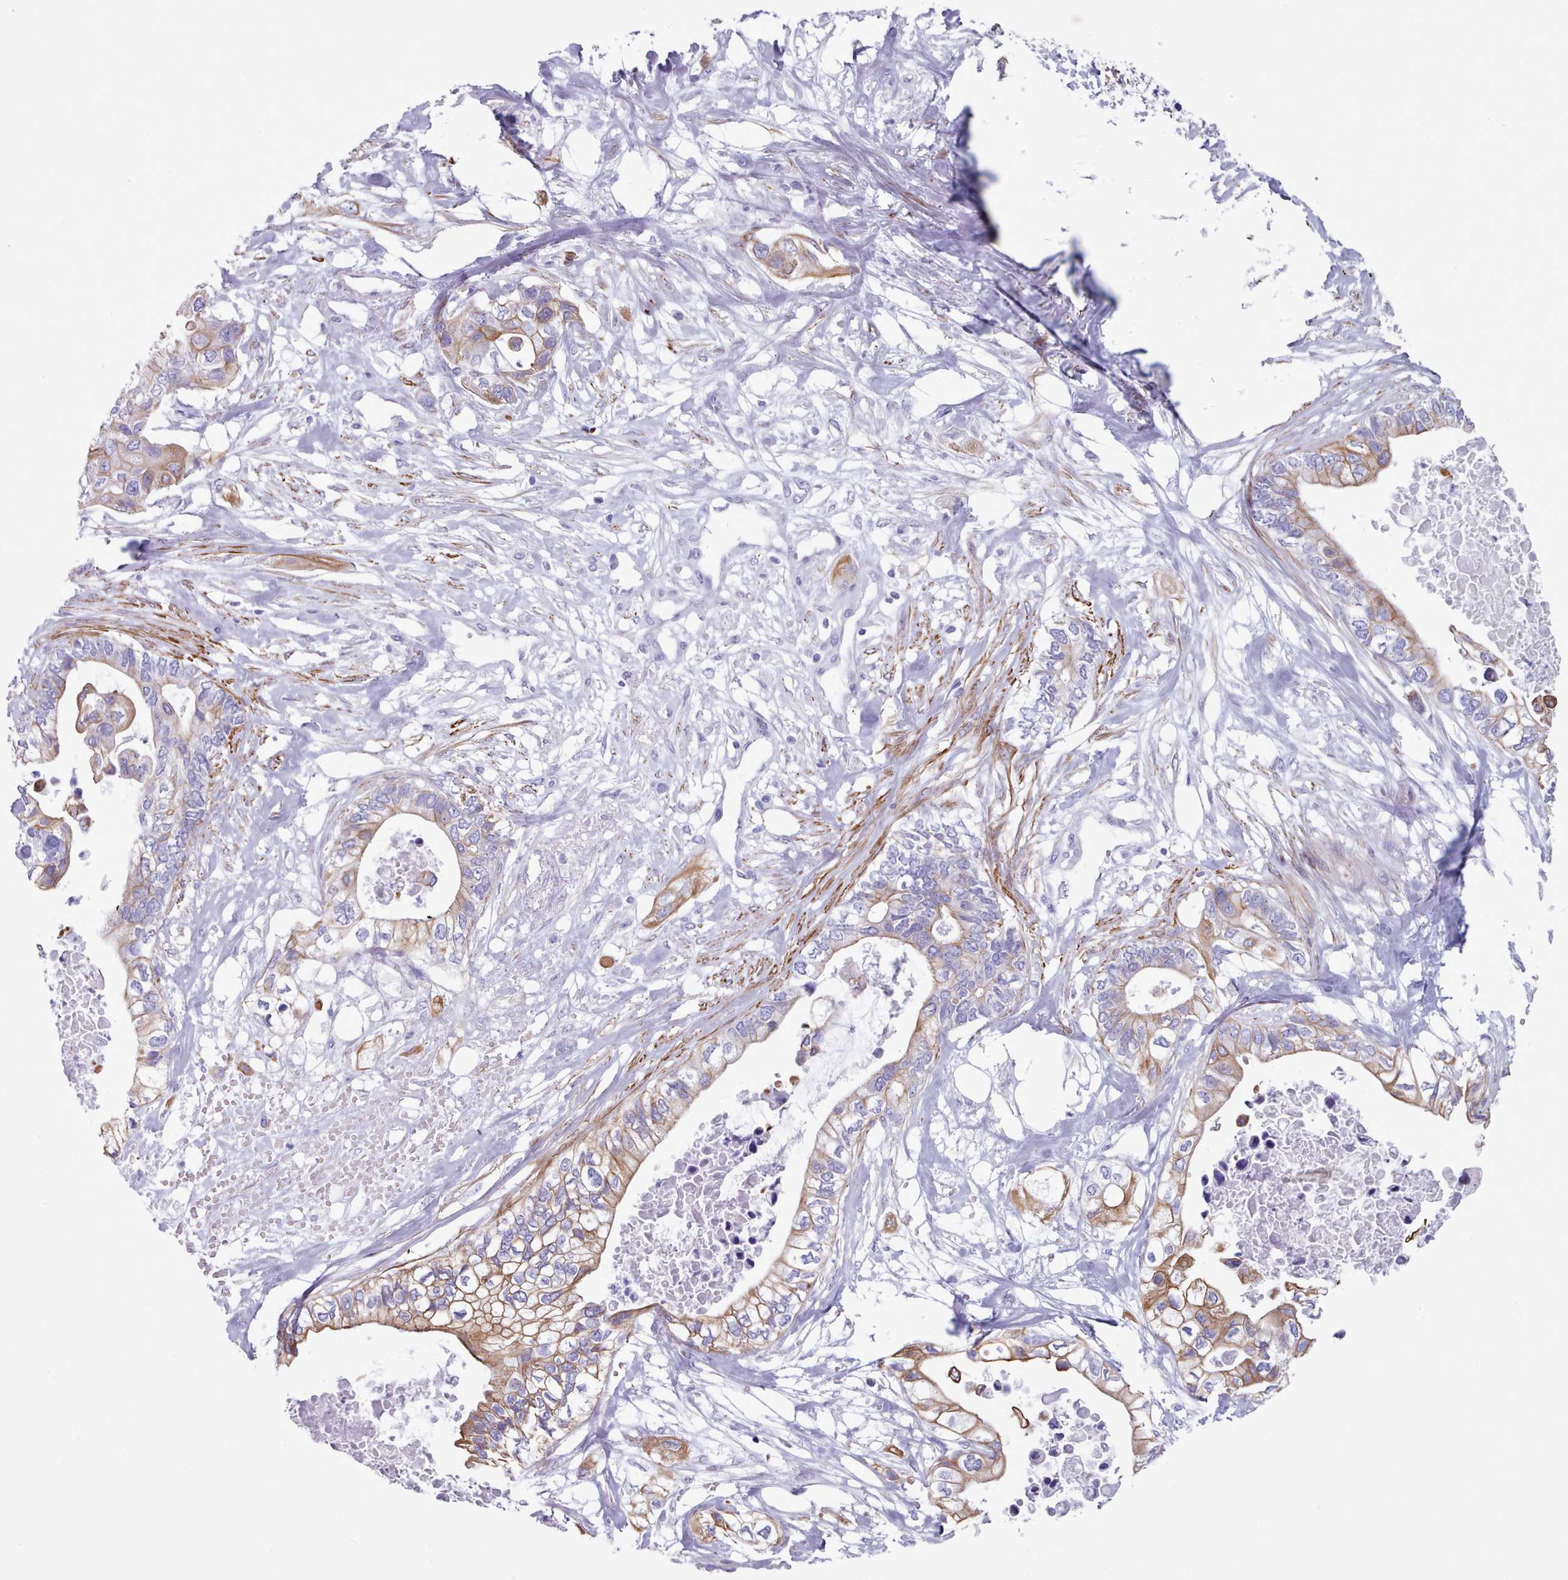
{"staining": {"intensity": "moderate", "quantity": "25%-75%", "location": "cytoplasmic/membranous"}, "tissue": "pancreatic cancer", "cell_type": "Tumor cells", "image_type": "cancer", "snomed": [{"axis": "morphology", "description": "Adenocarcinoma, NOS"}, {"axis": "topography", "description": "Pancreas"}], "caption": "Pancreatic cancer tissue shows moderate cytoplasmic/membranous expression in about 25%-75% of tumor cells, visualized by immunohistochemistry.", "gene": "FPGS", "patient": {"sex": "female", "age": 63}}